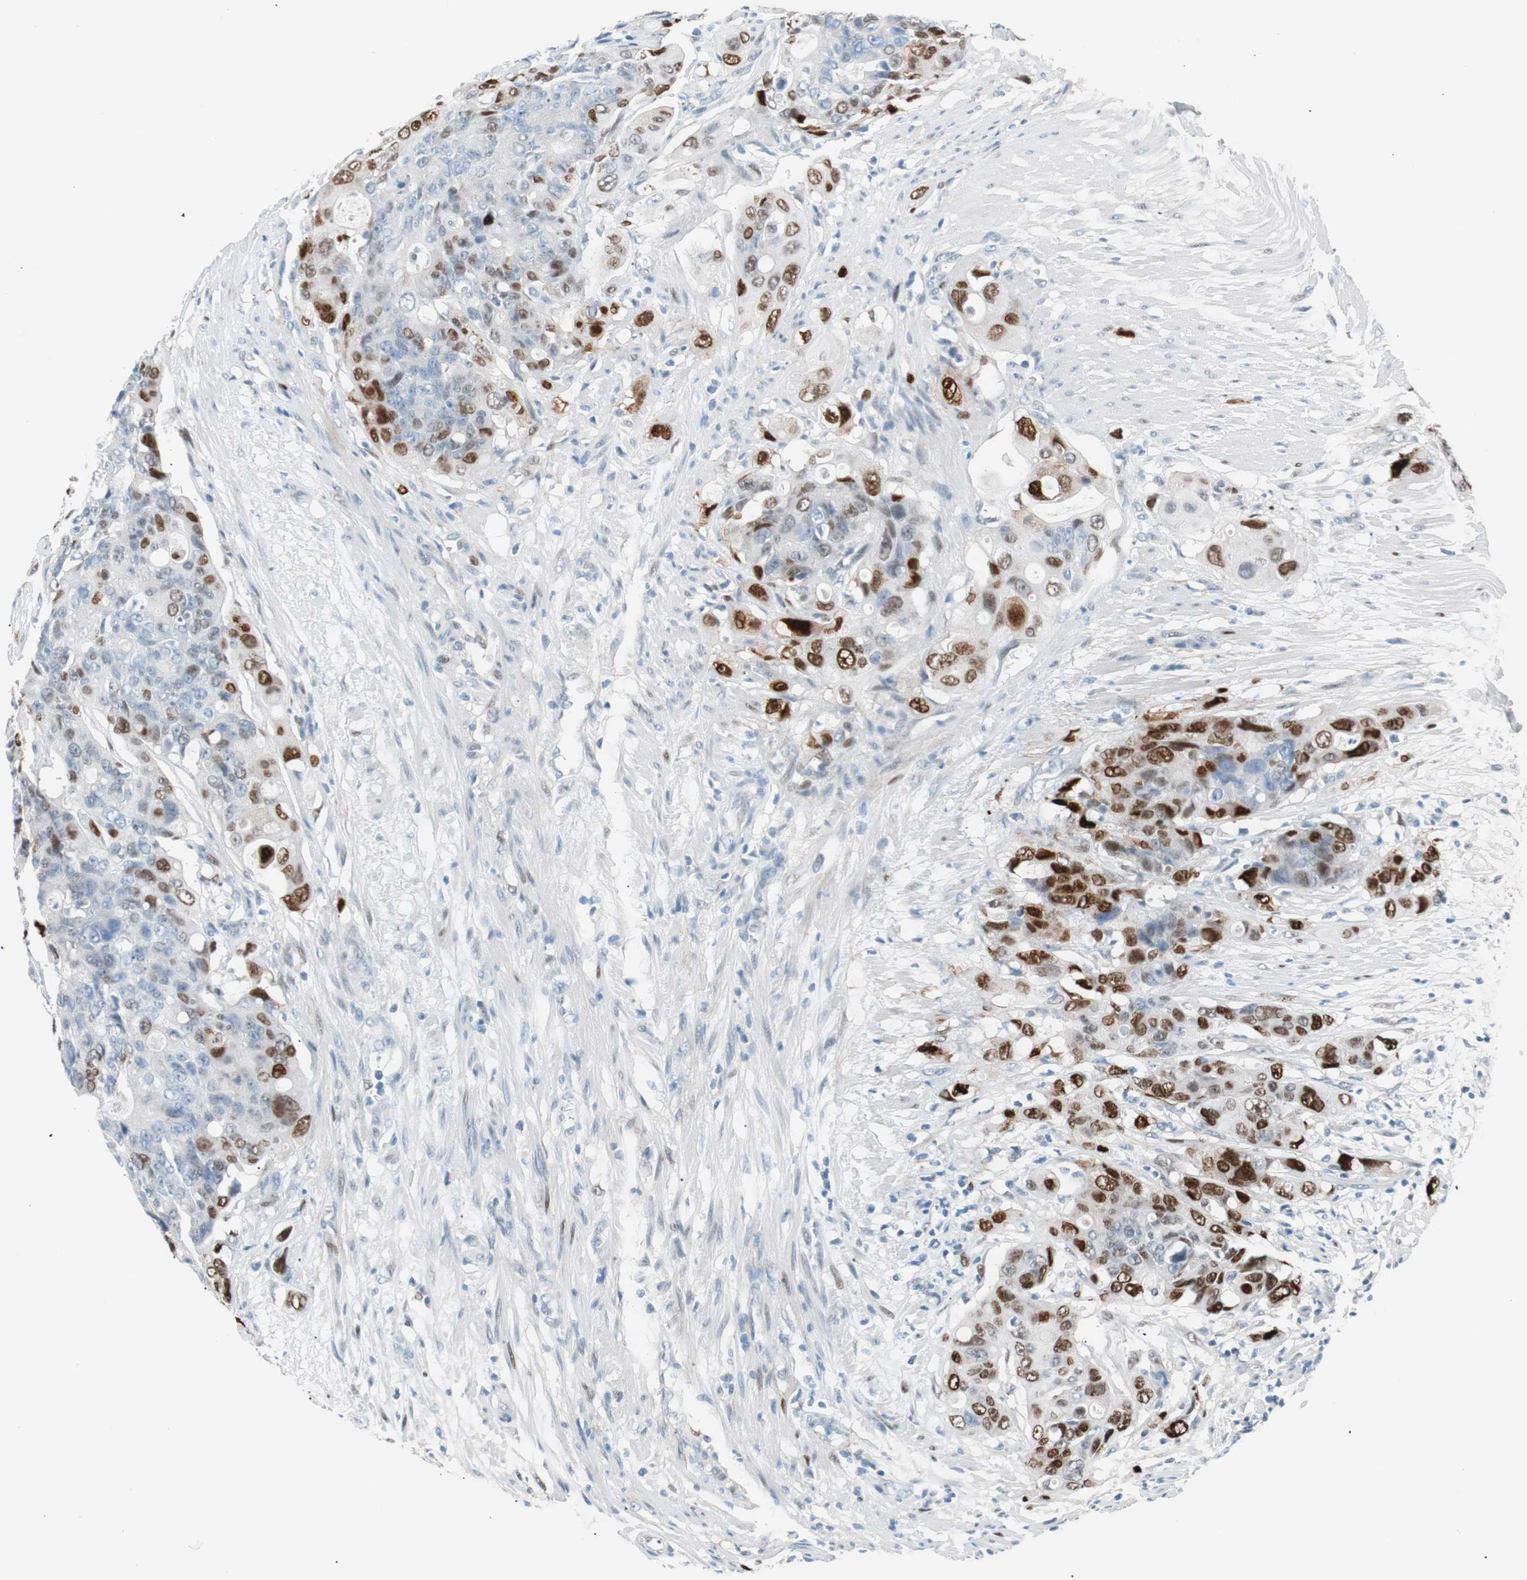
{"staining": {"intensity": "strong", "quantity": "<25%", "location": "nuclear"}, "tissue": "colorectal cancer", "cell_type": "Tumor cells", "image_type": "cancer", "snomed": [{"axis": "morphology", "description": "Adenocarcinoma, NOS"}, {"axis": "topography", "description": "Colon"}], "caption": "Human adenocarcinoma (colorectal) stained for a protein (brown) displays strong nuclear positive staining in about <25% of tumor cells.", "gene": "FOSL1", "patient": {"sex": "female", "age": 57}}